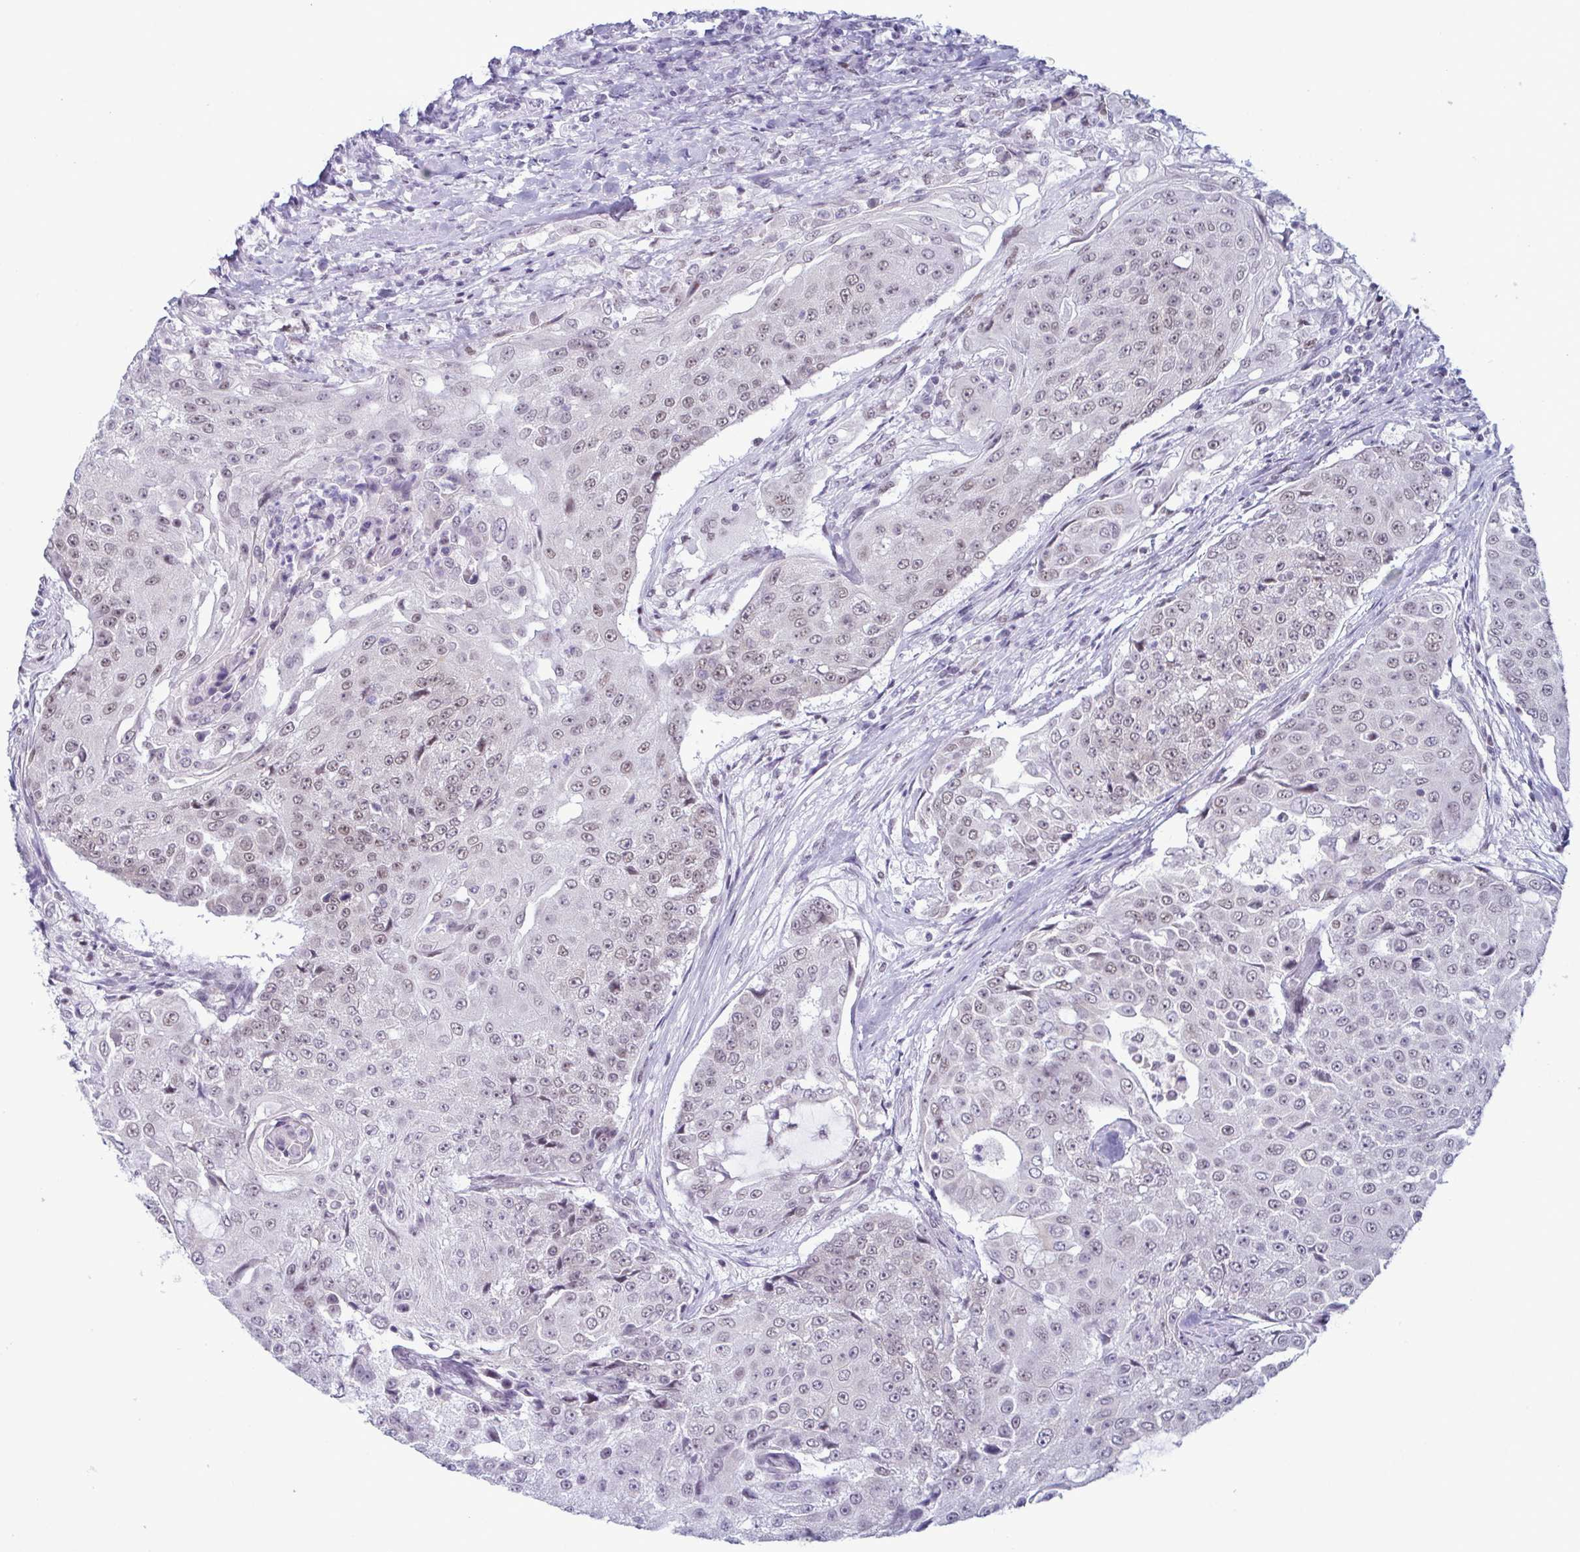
{"staining": {"intensity": "weak", "quantity": "25%-75%", "location": "nuclear"}, "tissue": "urothelial cancer", "cell_type": "Tumor cells", "image_type": "cancer", "snomed": [{"axis": "morphology", "description": "Urothelial carcinoma, High grade"}, {"axis": "topography", "description": "Urinary bladder"}], "caption": "Brown immunohistochemical staining in human high-grade urothelial carcinoma shows weak nuclear positivity in approximately 25%-75% of tumor cells.", "gene": "RBM7", "patient": {"sex": "female", "age": 63}}